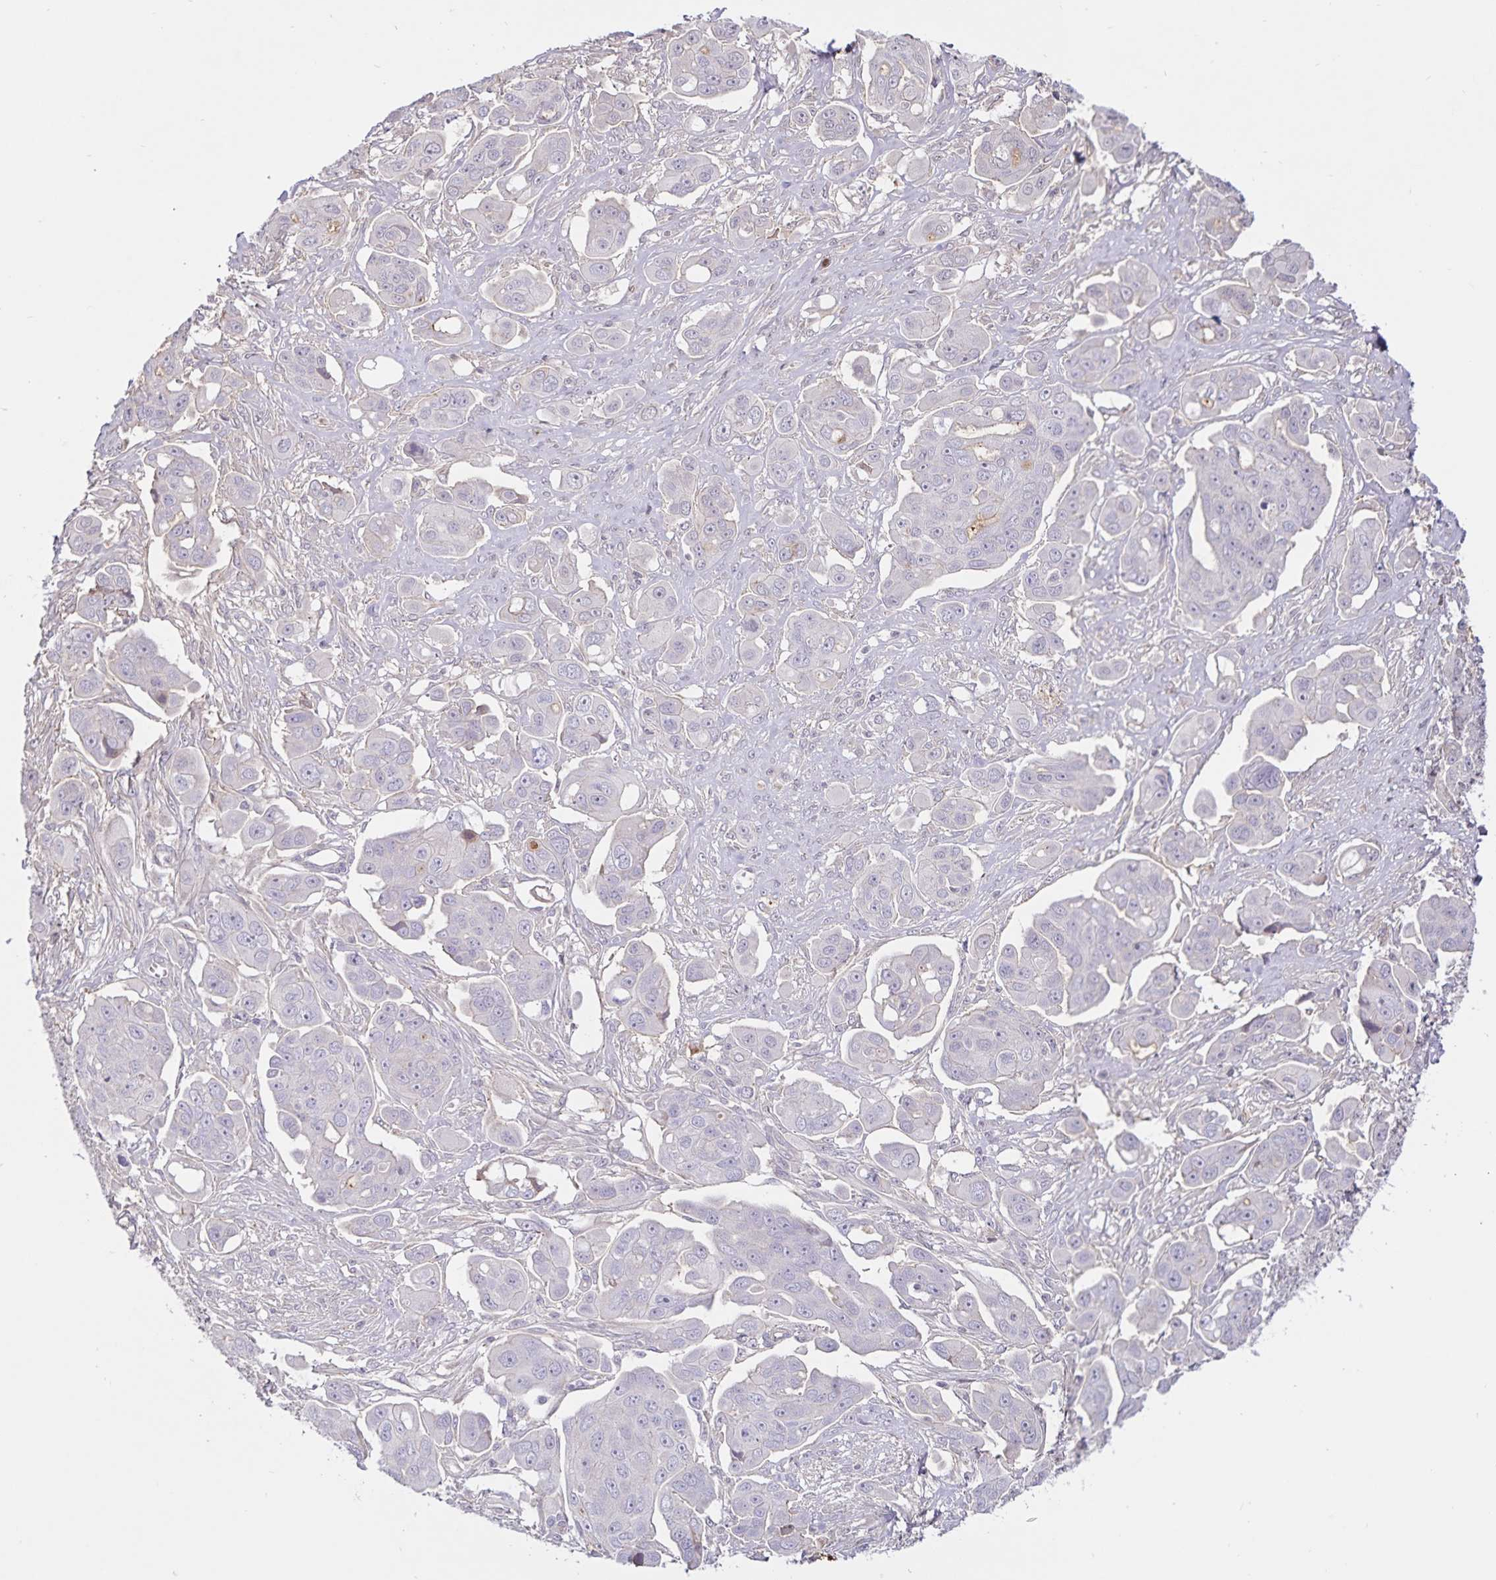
{"staining": {"intensity": "negative", "quantity": "none", "location": "none"}, "tissue": "ovarian cancer", "cell_type": "Tumor cells", "image_type": "cancer", "snomed": [{"axis": "morphology", "description": "Carcinoma, endometroid"}, {"axis": "topography", "description": "Ovary"}], "caption": "DAB immunohistochemical staining of ovarian cancer (endometroid carcinoma) displays no significant staining in tumor cells.", "gene": "FGG", "patient": {"sex": "female", "age": 70}}